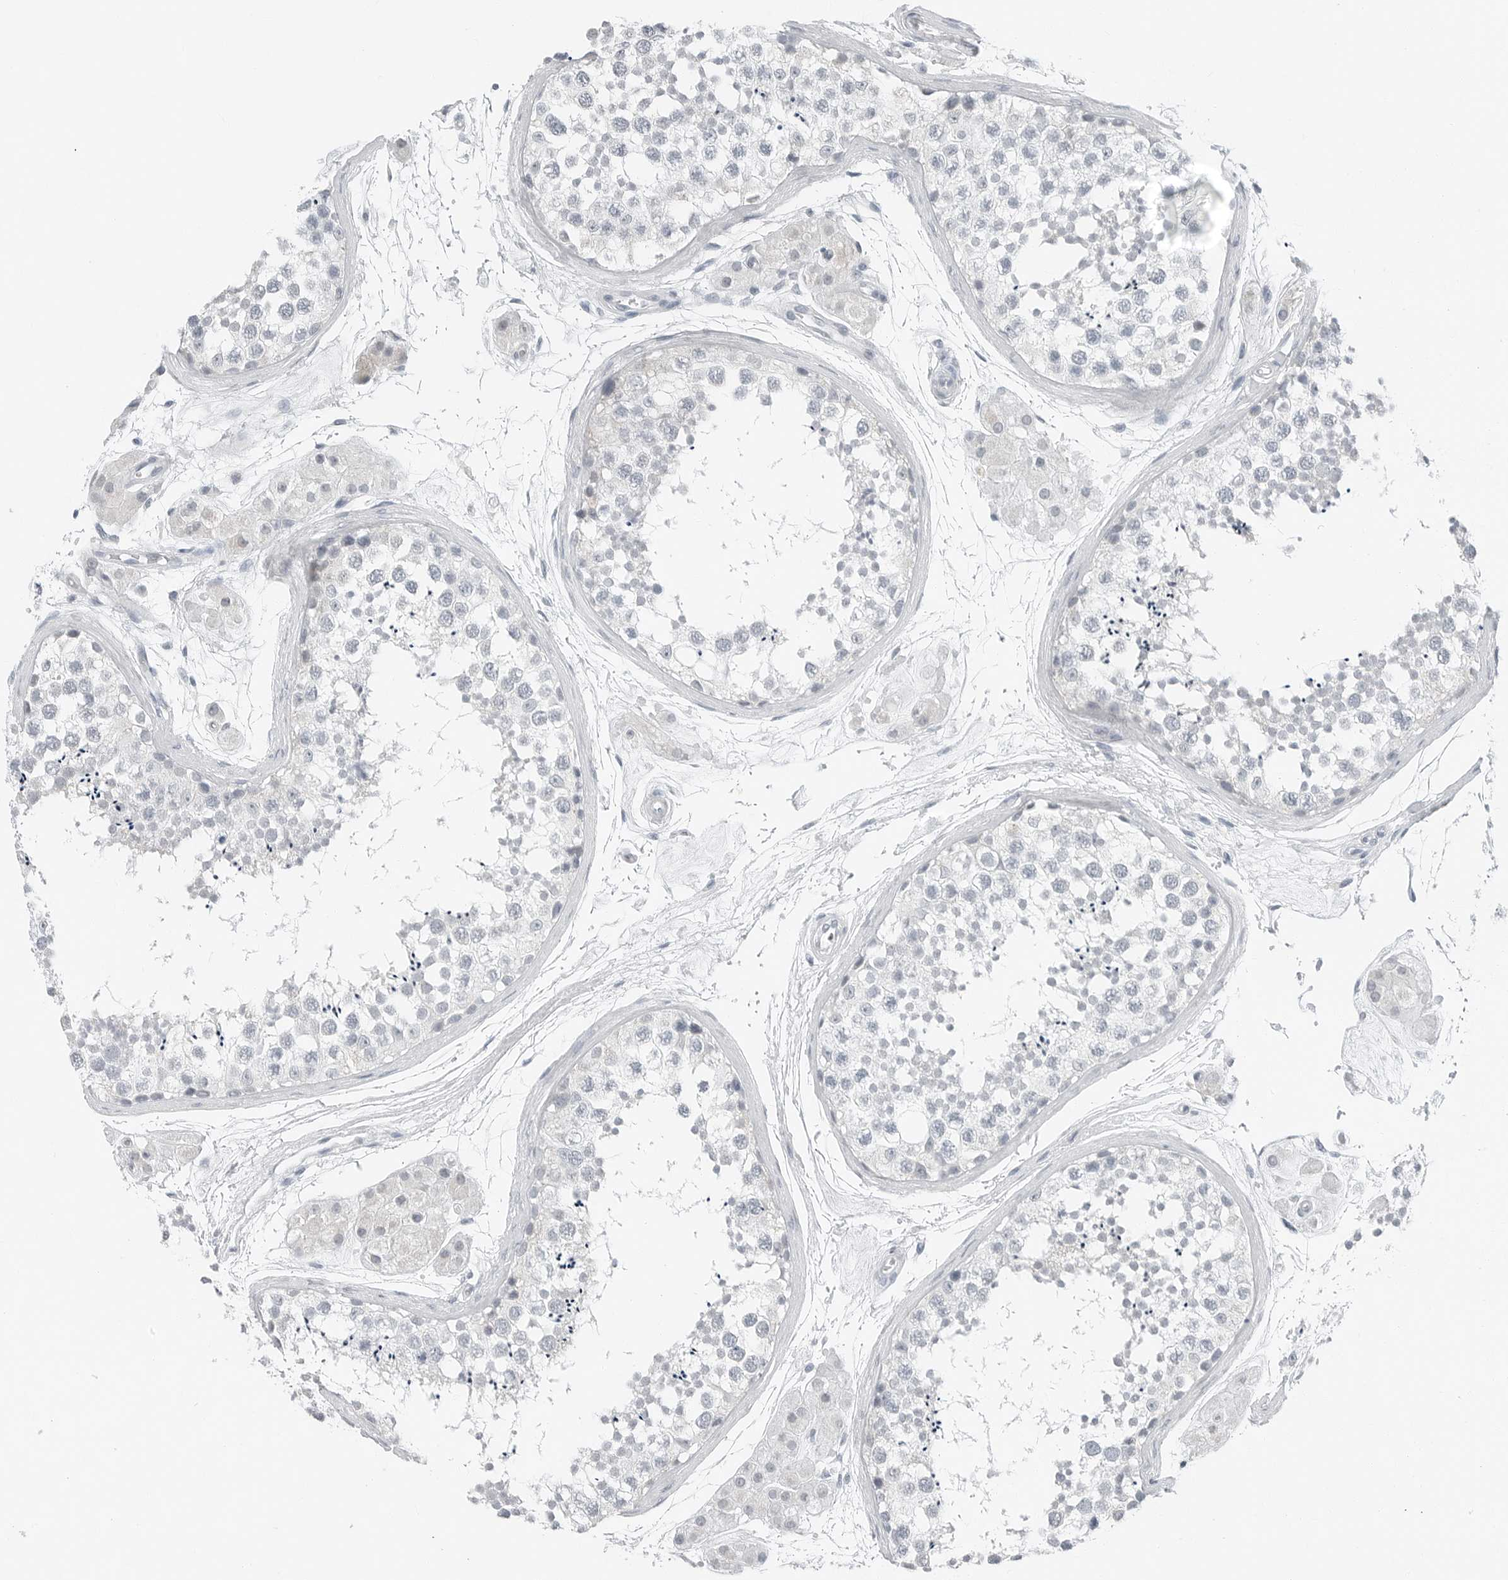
{"staining": {"intensity": "negative", "quantity": "none", "location": "none"}, "tissue": "testis", "cell_type": "Cells in seminiferous ducts", "image_type": "normal", "snomed": [{"axis": "morphology", "description": "Normal tissue, NOS"}, {"axis": "topography", "description": "Testis"}], "caption": "This is a histopathology image of immunohistochemistry staining of benign testis, which shows no positivity in cells in seminiferous ducts.", "gene": "XIRP1", "patient": {"sex": "male", "age": 56}}